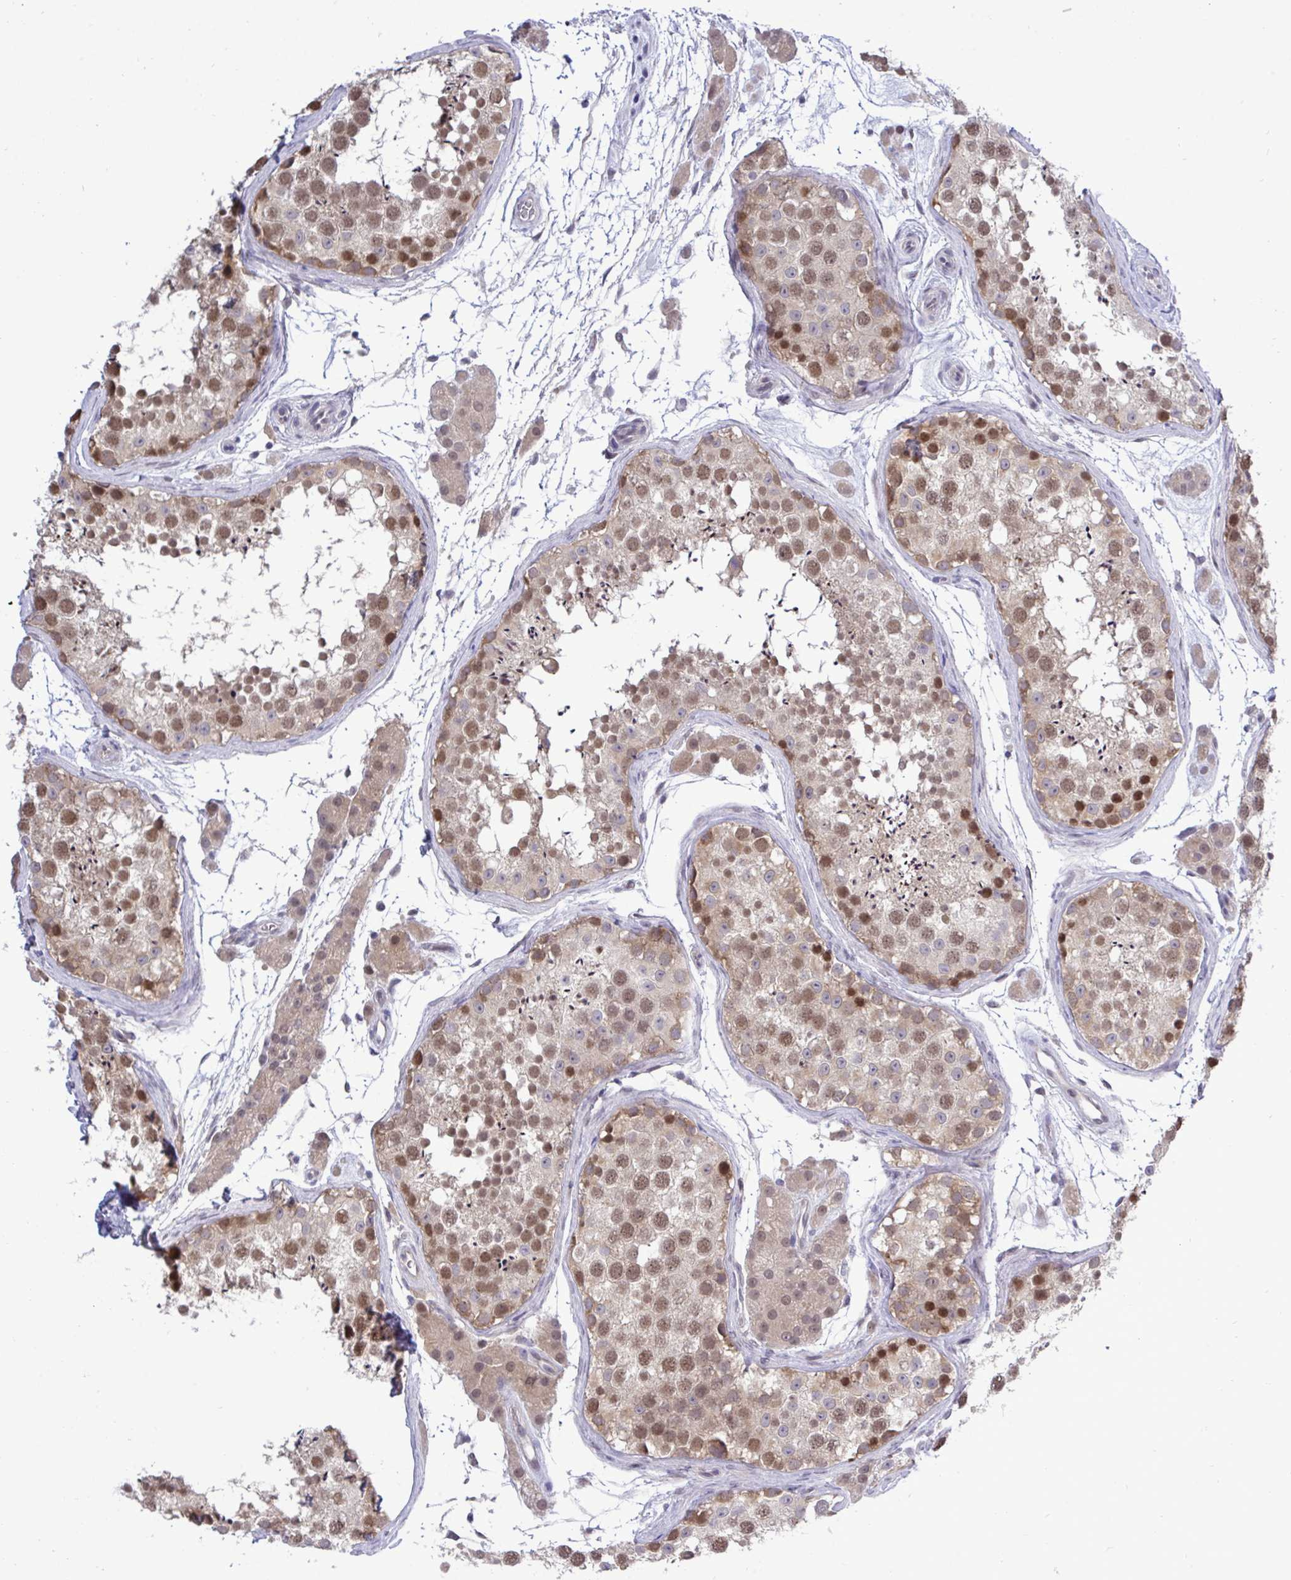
{"staining": {"intensity": "moderate", "quantity": ">75%", "location": "nuclear"}, "tissue": "testis", "cell_type": "Cells in seminiferous ducts", "image_type": "normal", "snomed": [{"axis": "morphology", "description": "Normal tissue, NOS"}, {"axis": "topography", "description": "Testis"}], "caption": "Protein staining reveals moderate nuclear expression in approximately >75% of cells in seminiferous ducts in unremarkable testis.", "gene": "ZNF444", "patient": {"sex": "male", "age": 41}}